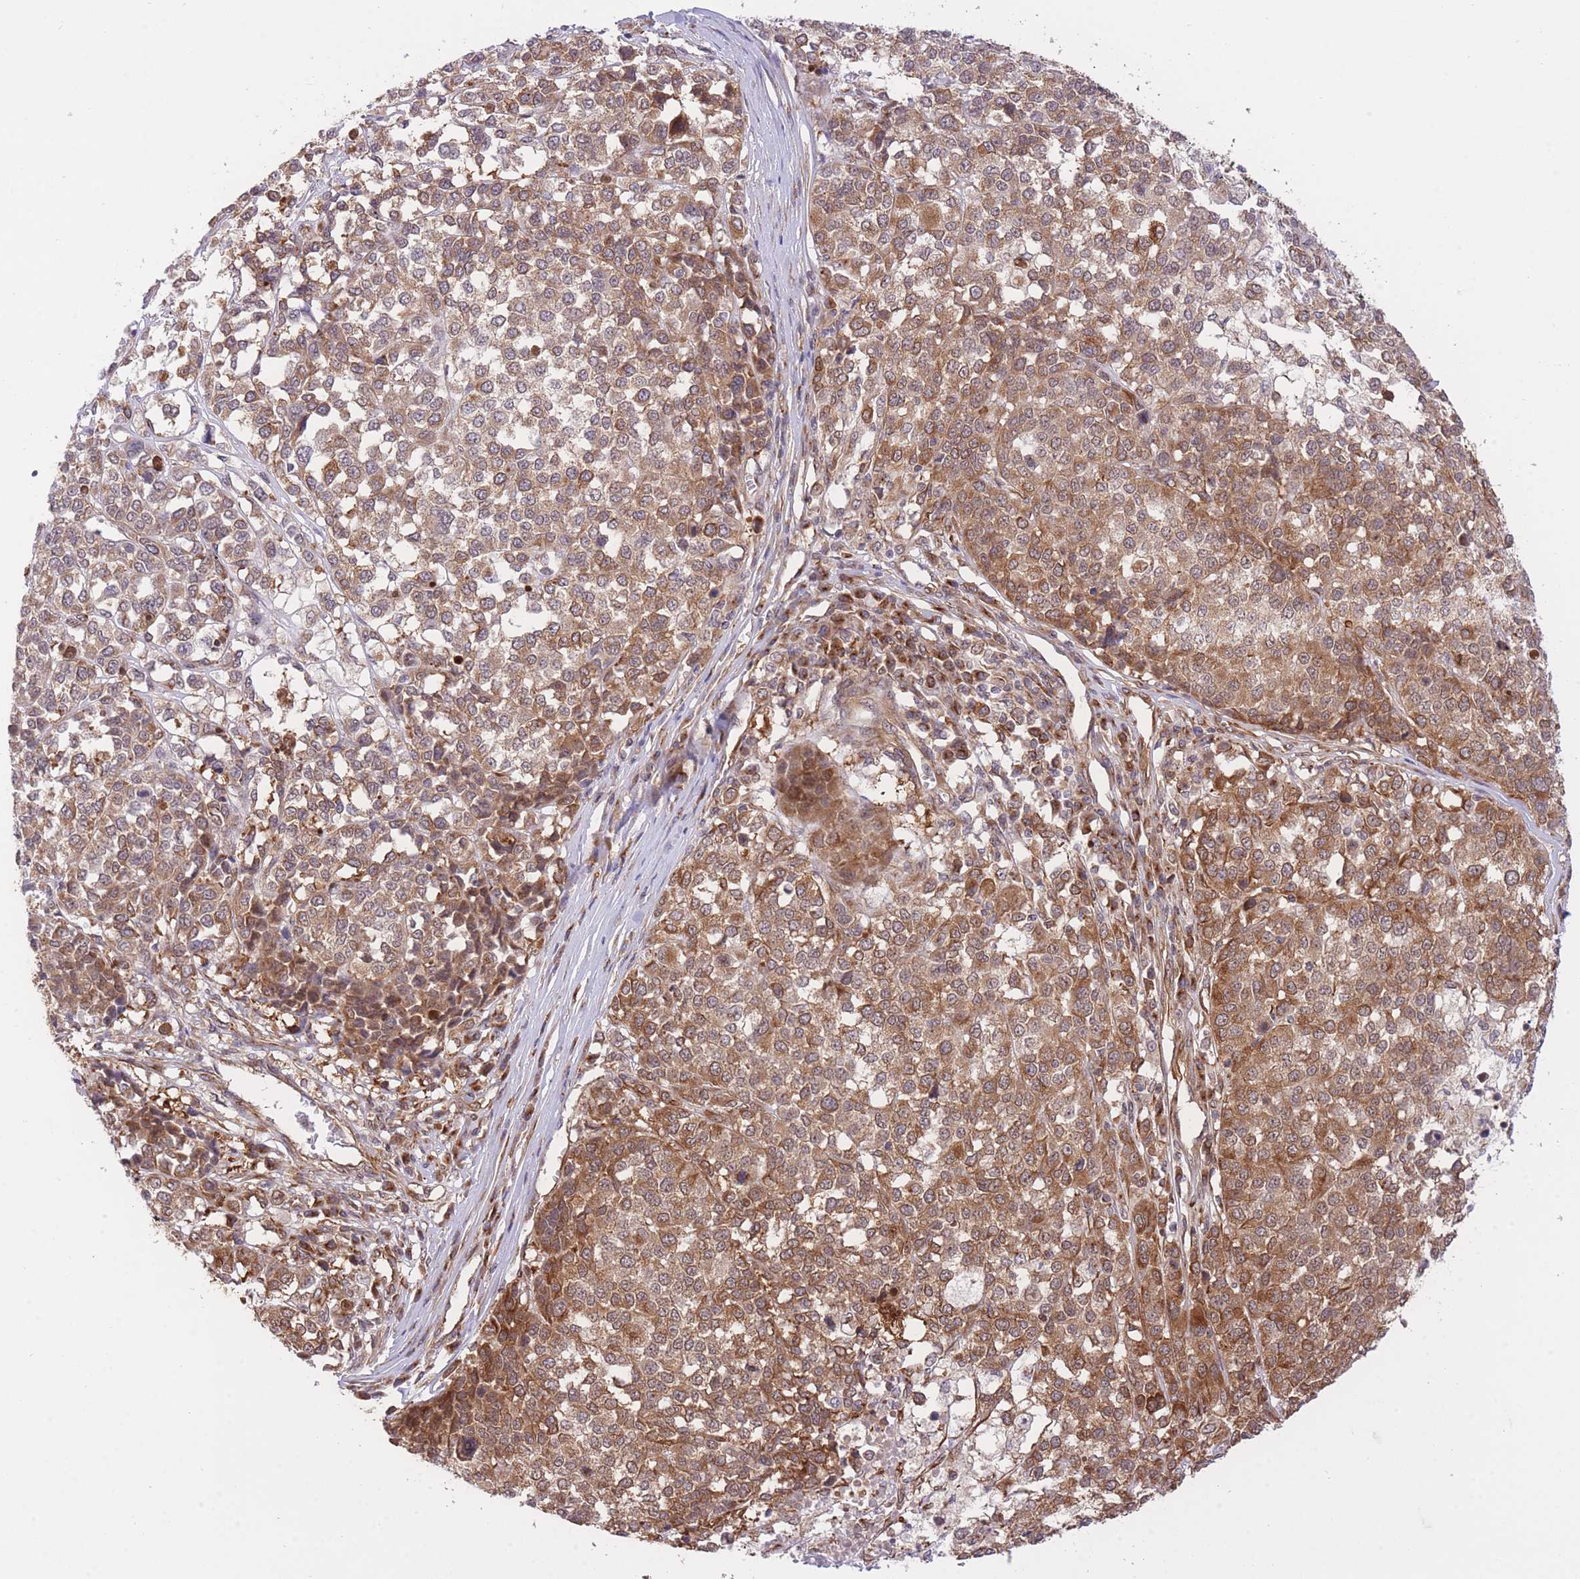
{"staining": {"intensity": "moderate", "quantity": ">75%", "location": "cytoplasmic/membranous"}, "tissue": "melanoma", "cell_type": "Tumor cells", "image_type": "cancer", "snomed": [{"axis": "morphology", "description": "Malignant melanoma, Metastatic site"}, {"axis": "topography", "description": "Lymph node"}], "caption": "Moderate cytoplasmic/membranous staining is appreciated in about >75% of tumor cells in malignant melanoma (metastatic site). Nuclei are stained in blue.", "gene": "EXOSC8", "patient": {"sex": "male", "age": 44}}